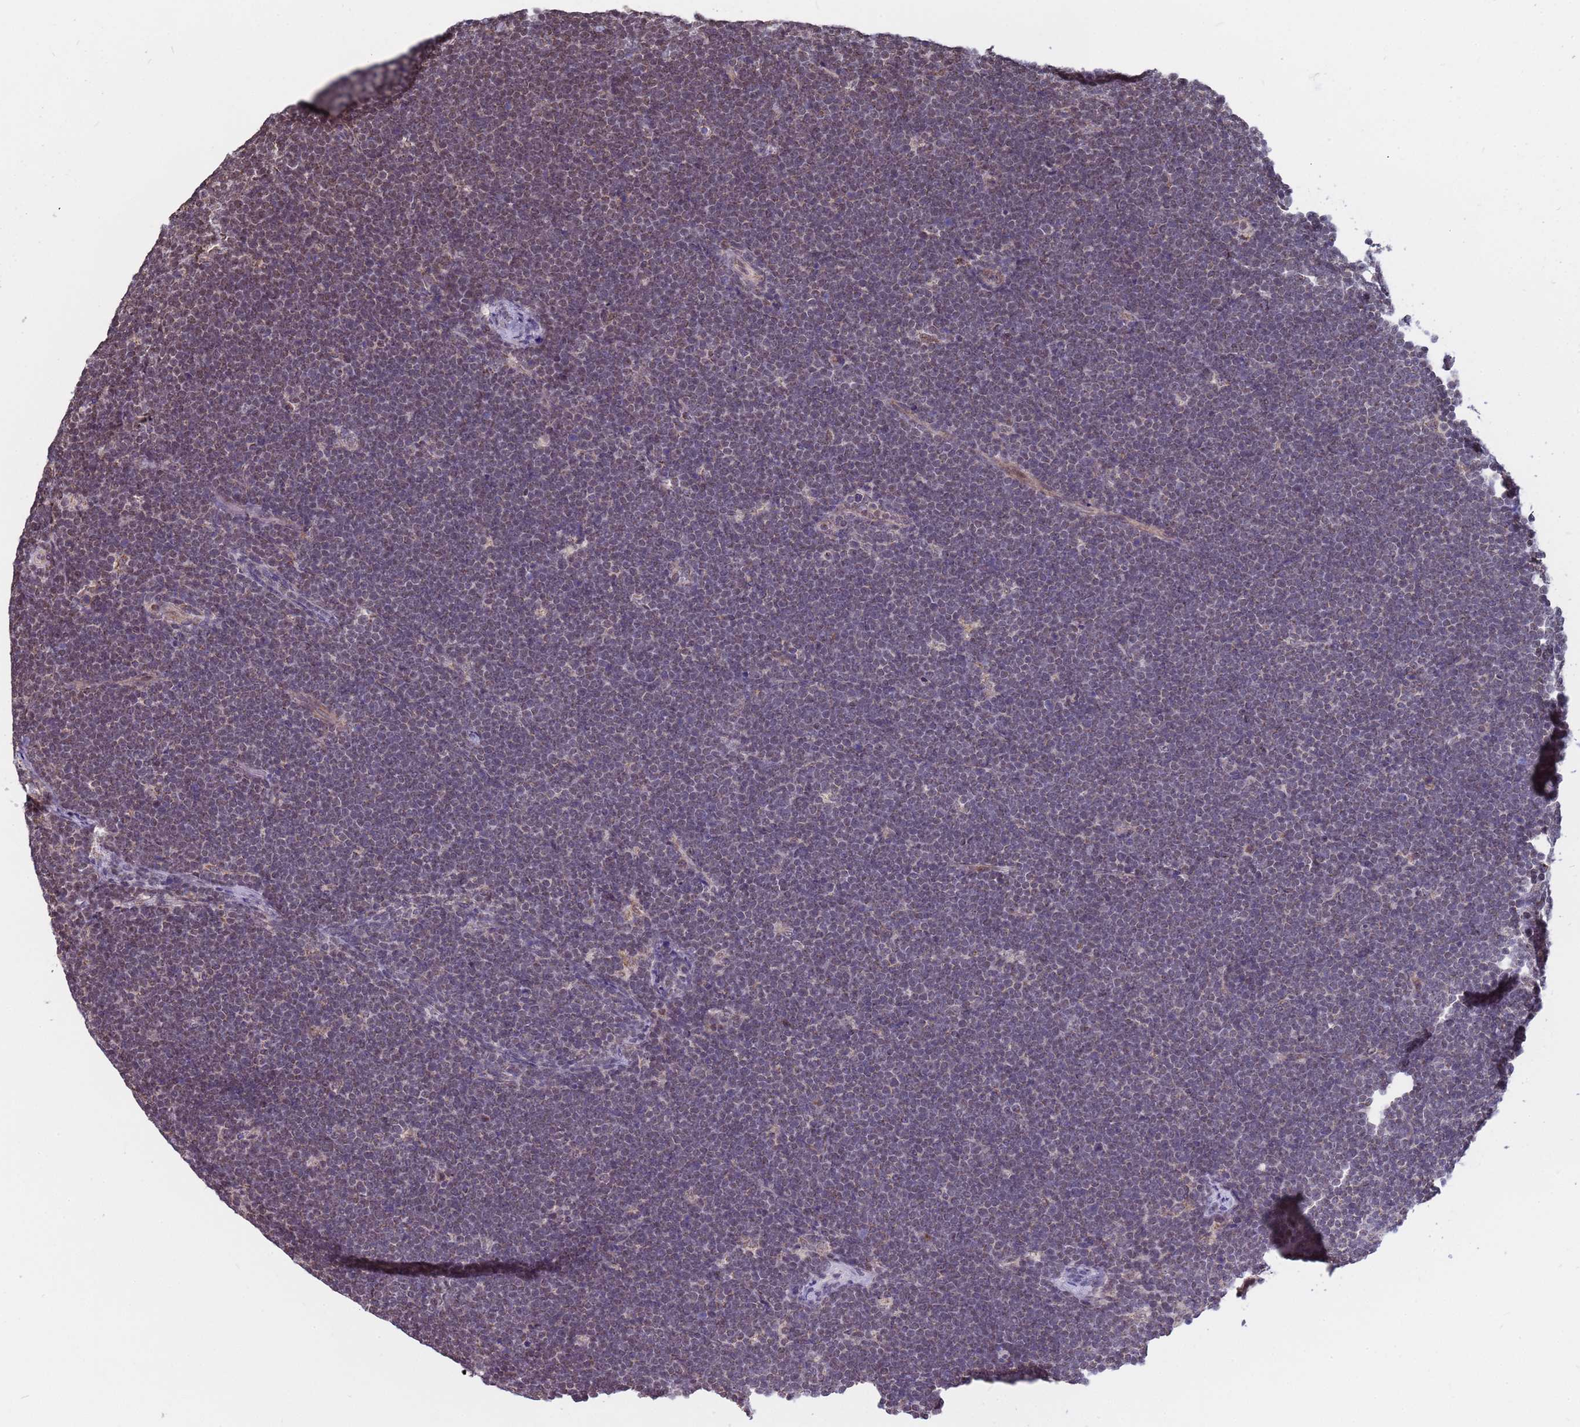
{"staining": {"intensity": "weak", "quantity": "25%-75%", "location": "nuclear"}, "tissue": "lymphoma", "cell_type": "Tumor cells", "image_type": "cancer", "snomed": [{"axis": "morphology", "description": "Malignant lymphoma, non-Hodgkin's type, High grade"}, {"axis": "topography", "description": "Lymph node"}], "caption": "Brown immunohistochemical staining in human malignant lymphoma, non-Hodgkin's type (high-grade) demonstrates weak nuclear positivity in about 25%-75% of tumor cells.", "gene": "DENND2B", "patient": {"sex": "male", "age": 13}}